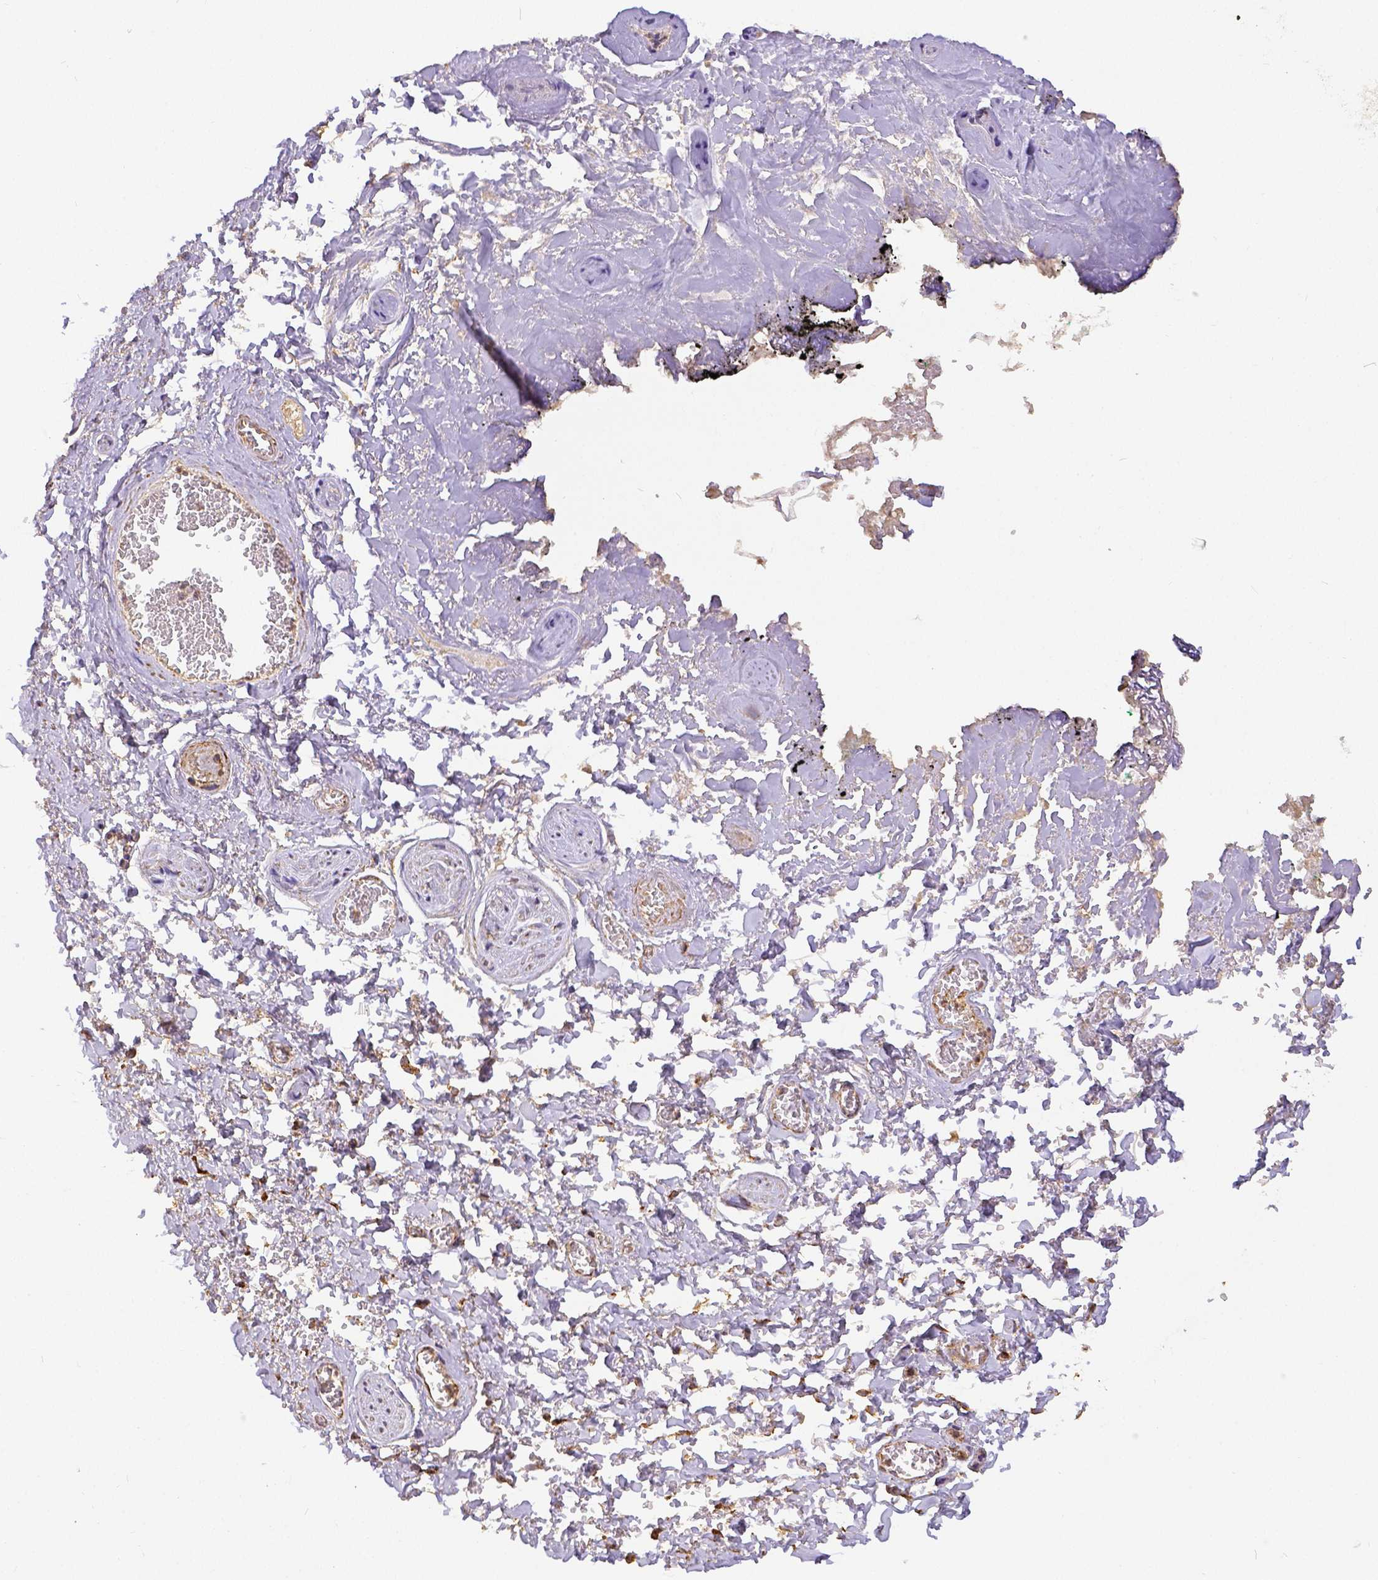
{"staining": {"intensity": "moderate", "quantity": ">75%", "location": "cytoplasmic/membranous"}, "tissue": "soft tissue", "cell_type": "Fibroblasts", "image_type": "normal", "snomed": [{"axis": "morphology", "description": "Normal tissue, NOS"}, {"axis": "topography", "description": "Vulva"}, {"axis": "topography", "description": "Peripheral nerve tissue"}], "caption": "The photomicrograph displays a brown stain indicating the presence of a protein in the cytoplasmic/membranous of fibroblasts in soft tissue. (DAB IHC with brightfield microscopy, high magnification).", "gene": "SDHB", "patient": {"sex": "female", "age": 66}}